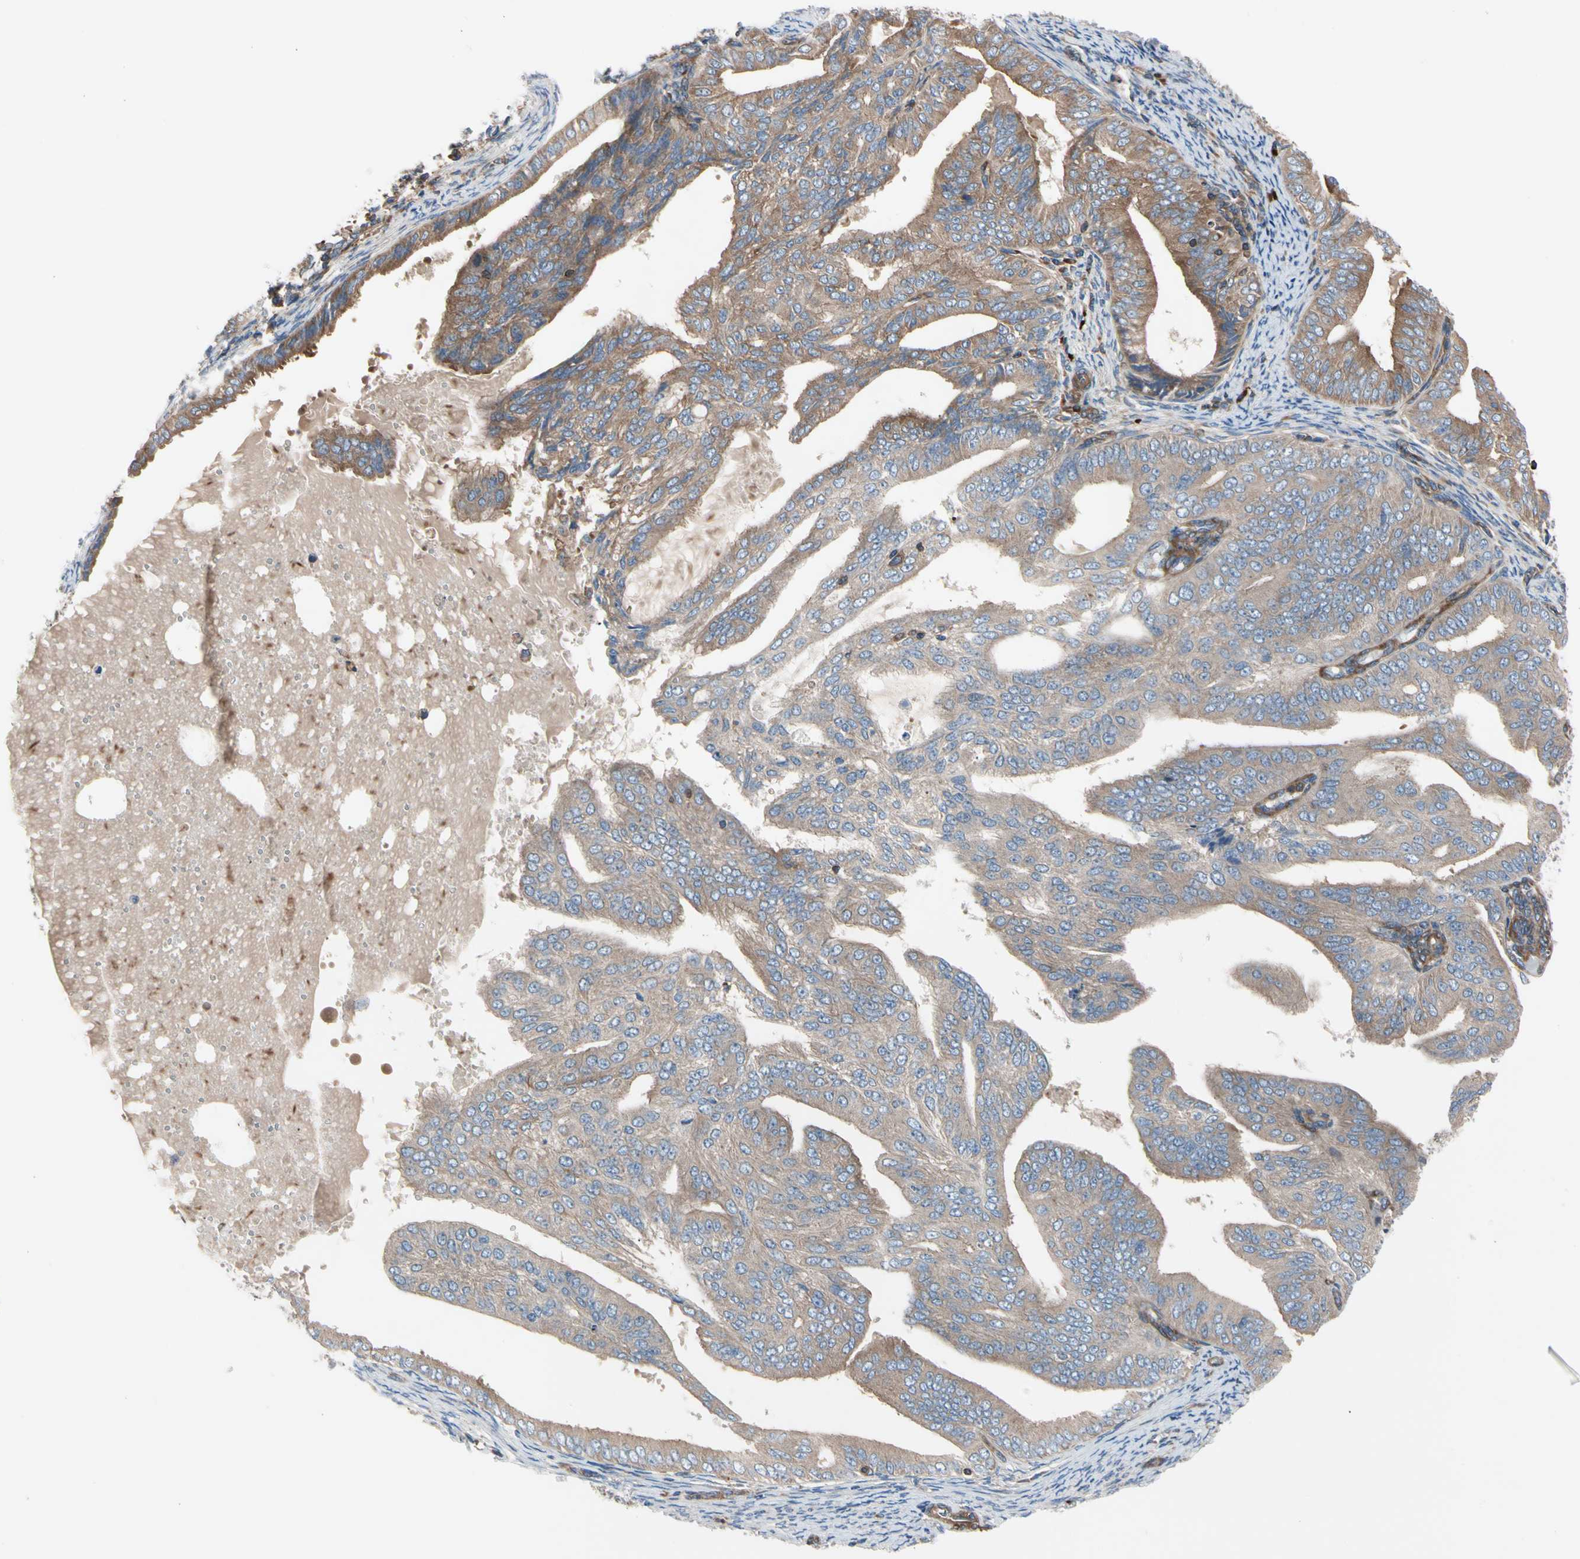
{"staining": {"intensity": "weak", "quantity": ">75%", "location": "cytoplasmic/membranous"}, "tissue": "endometrial cancer", "cell_type": "Tumor cells", "image_type": "cancer", "snomed": [{"axis": "morphology", "description": "Adenocarcinoma, NOS"}, {"axis": "topography", "description": "Endometrium"}], "caption": "The image displays staining of adenocarcinoma (endometrial), revealing weak cytoplasmic/membranous protein staining (brown color) within tumor cells.", "gene": "ROCK1", "patient": {"sex": "female", "age": 58}}